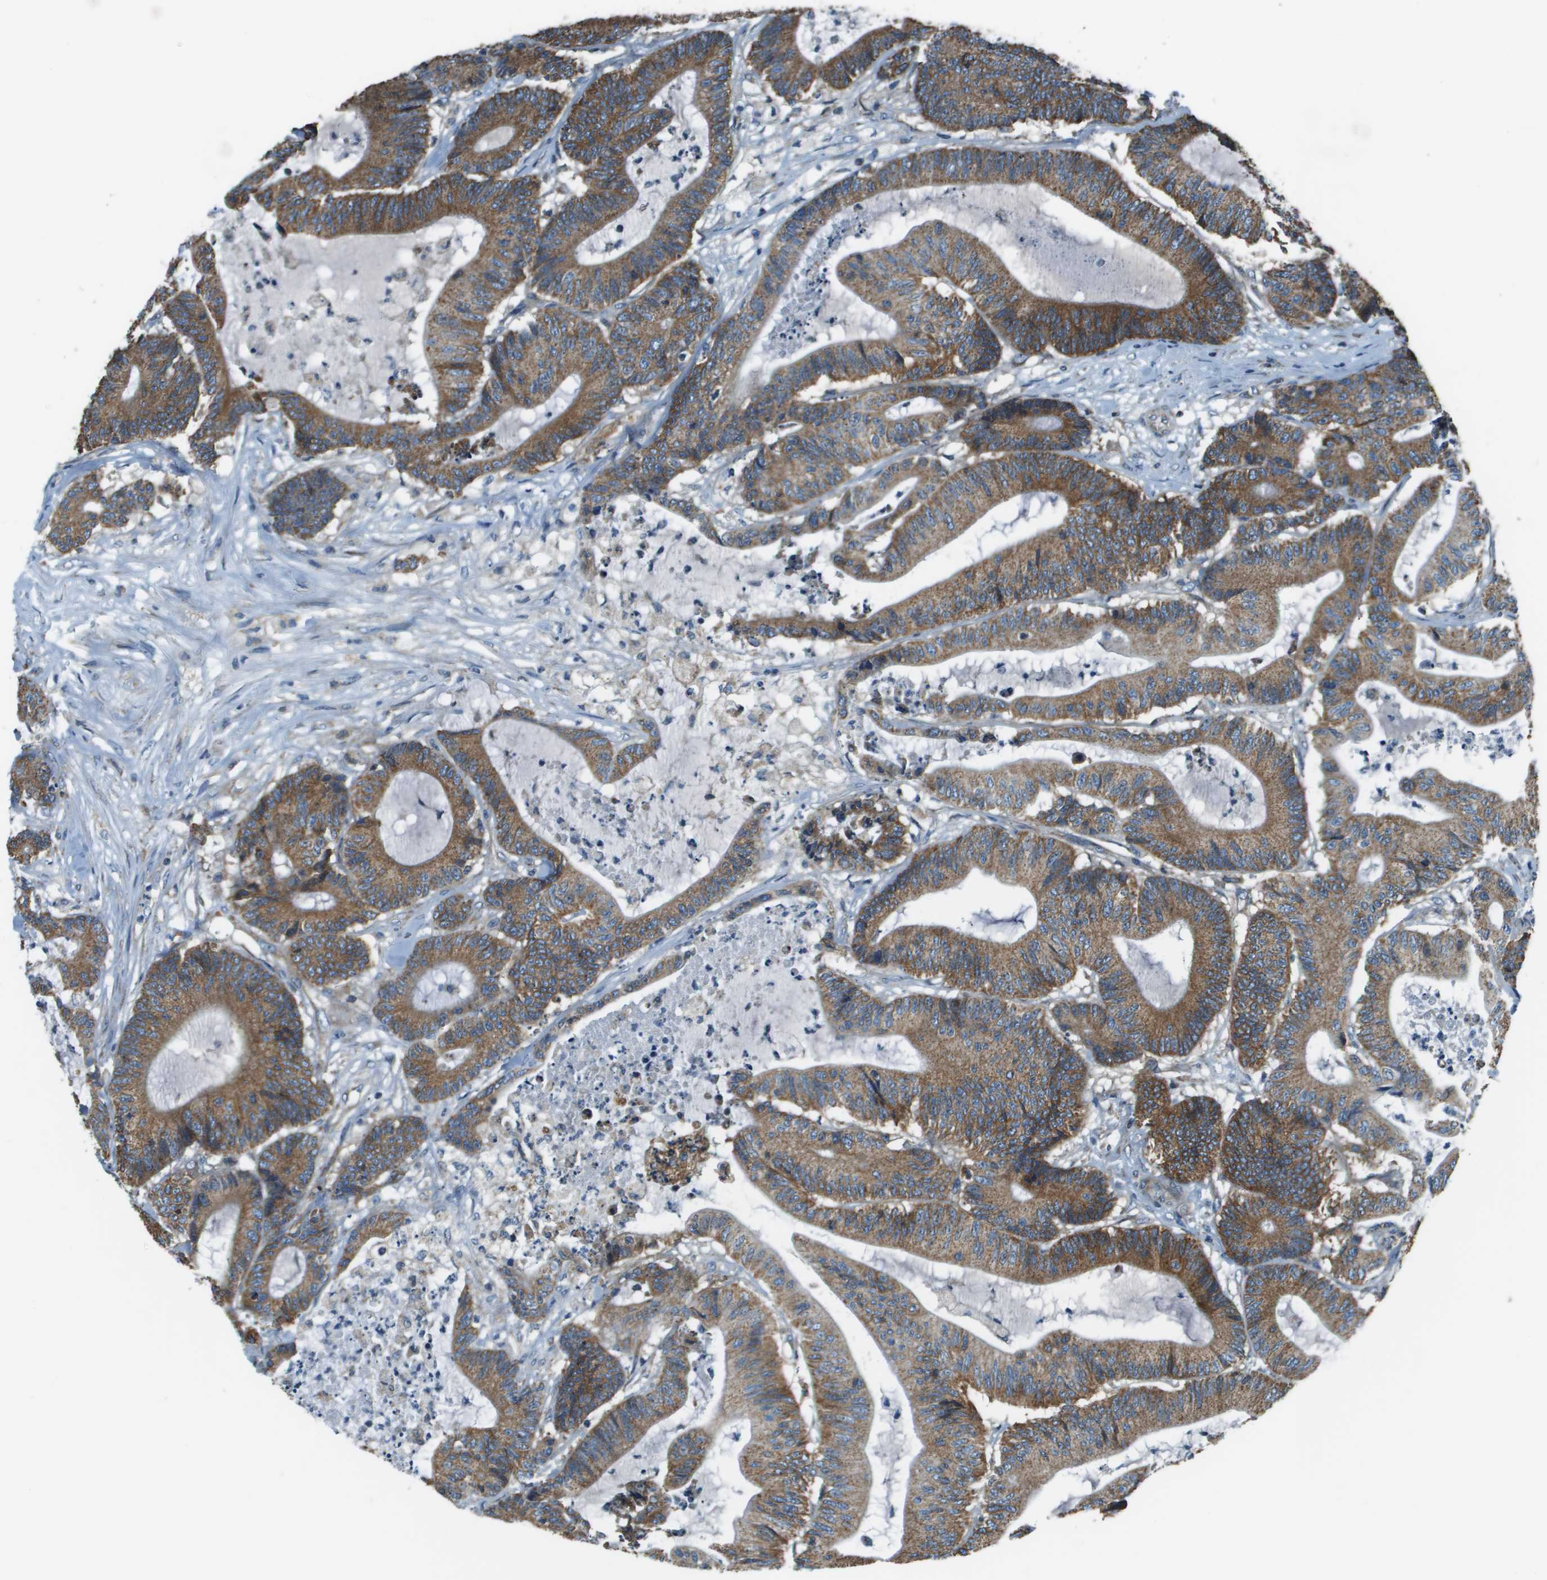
{"staining": {"intensity": "moderate", "quantity": ">75%", "location": "cytoplasmic/membranous"}, "tissue": "colorectal cancer", "cell_type": "Tumor cells", "image_type": "cancer", "snomed": [{"axis": "morphology", "description": "Adenocarcinoma, NOS"}, {"axis": "topography", "description": "Colon"}], "caption": "A brown stain highlights moderate cytoplasmic/membranous positivity of a protein in colorectal cancer tumor cells. The staining was performed using DAB (3,3'-diaminobenzidine), with brown indicating positive protein expression. Nuclei are stained blue with hematoxylin.", "gene": "TMEM51", "patient": {"sex": "female", "age": 84}}